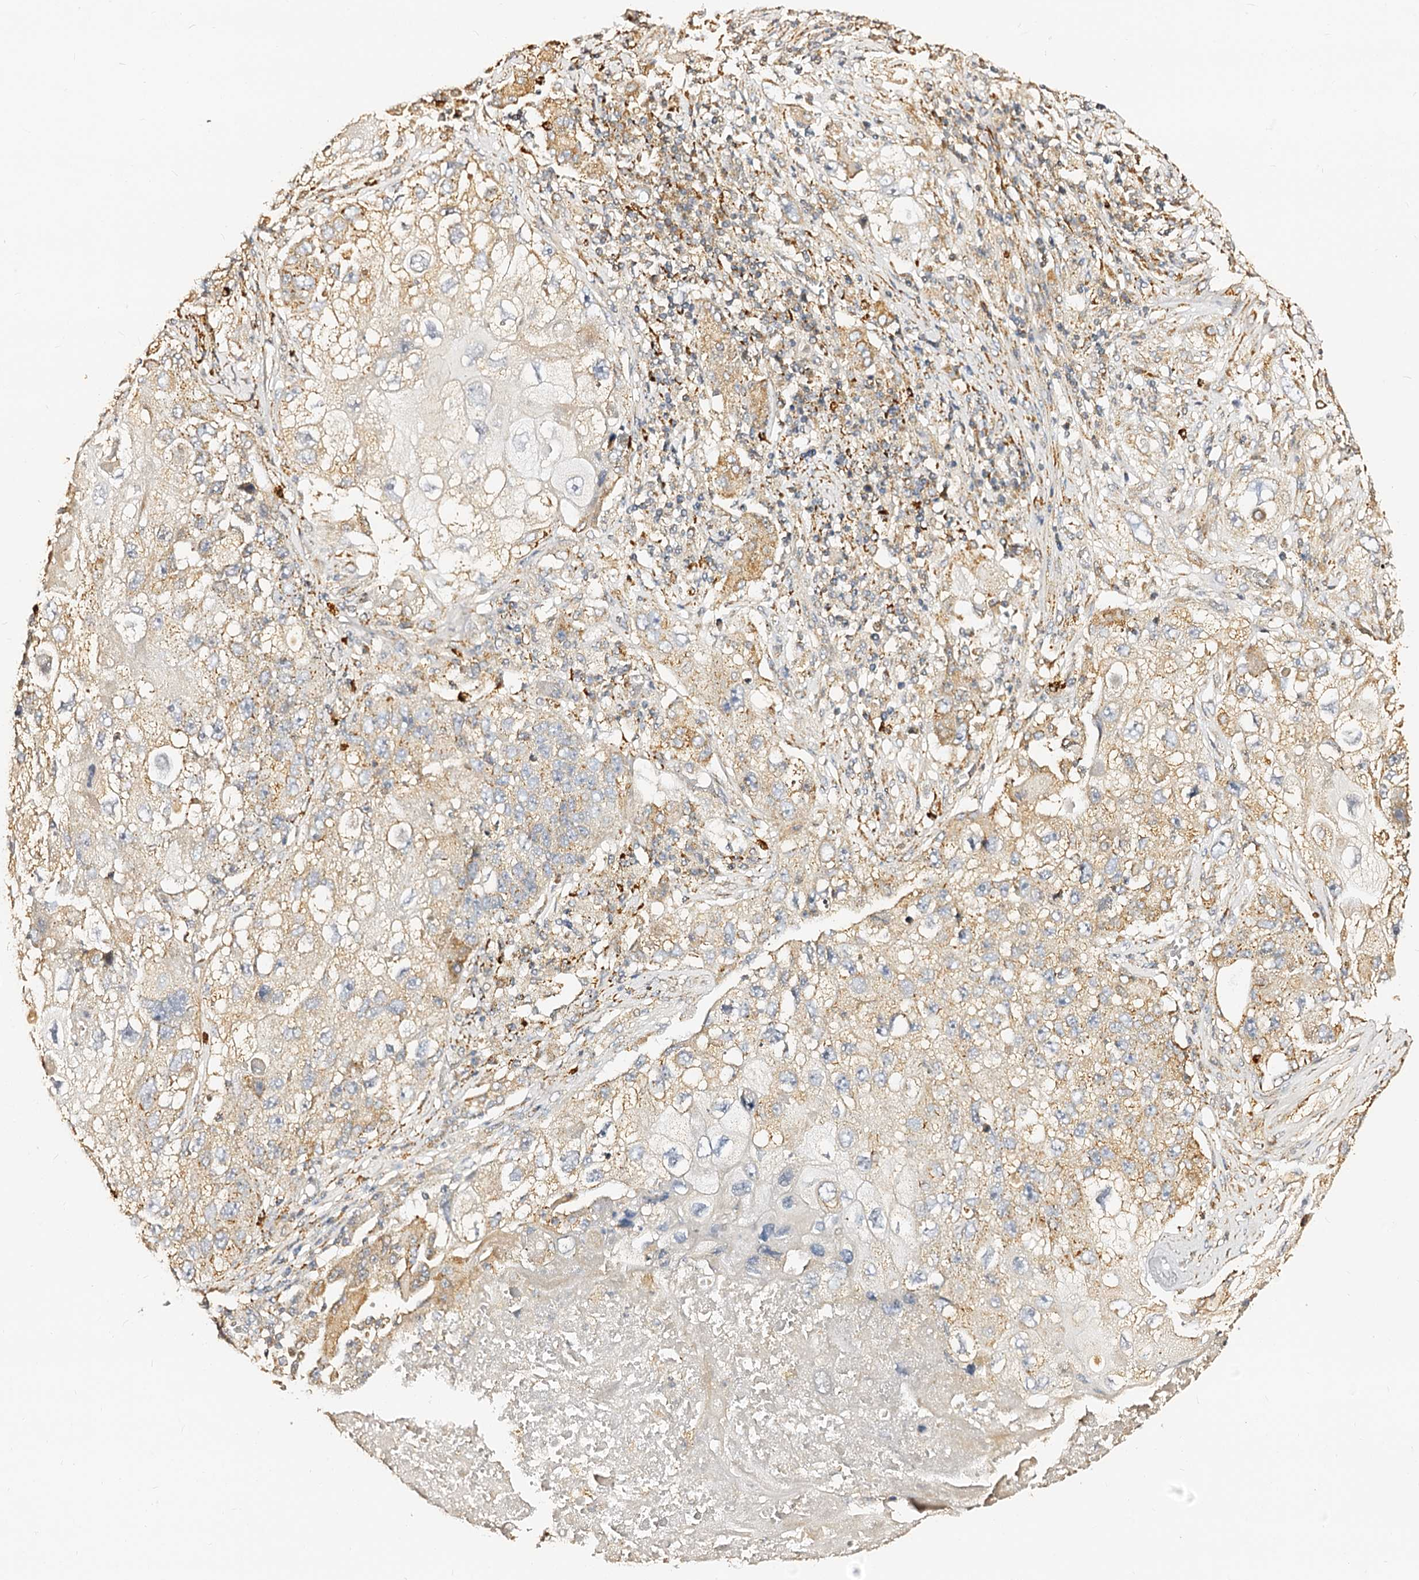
{"staining": {"intensity": "moderate", "quantity": "25%-75%", "location": "cytoplasmic/membranous"}, "tissue": "lung cancer", "cell_type": "Tumor cells", "image_type": "cancer", "snomed": [{"axis": "morphology", "description": "Squamous cell carcinoma, NOS"}, {"axis": "topography", "description": "Lung"}], "caption": "DAB immunohistochemical staining of lung cancer (squamous cell carcinoma) exhibits moderate cytoplasmic/membranous protein staining in about 25%-75% of tumor cells.", "gene": "MAOB", "patient": {"sex": "male", "age": 61}}